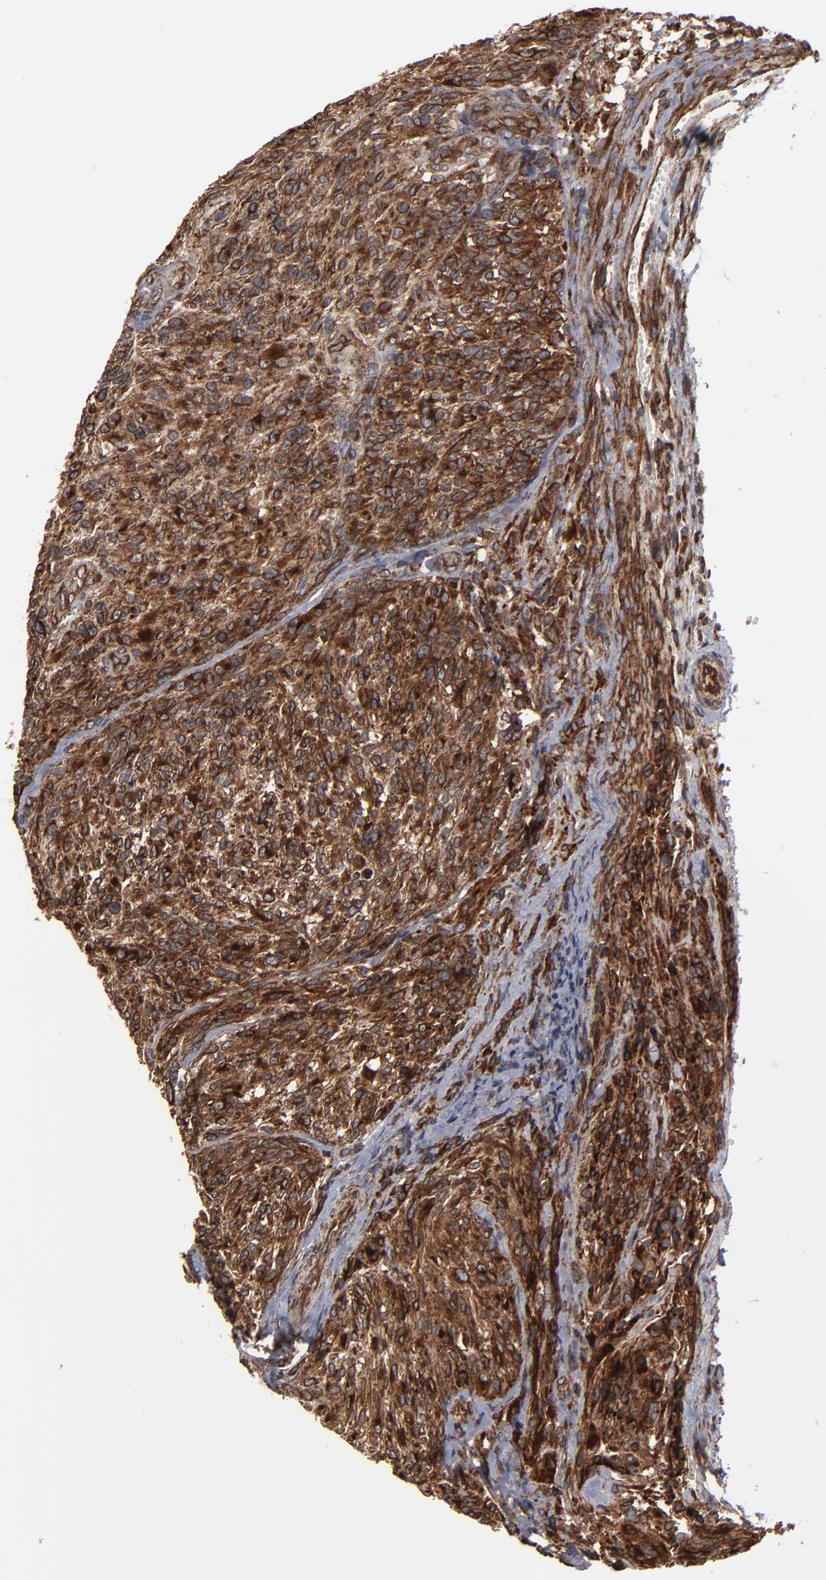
{"staining": {"intensity": "strong", "quantity": ">75%", "location": "cytoplasmic/membranous"}, "tissue": "glioma", "cell_type": "Tumor cells", "image_type": "cancer", "snomed": [{"axis": "morphology", "description": "Normal tissue, NOS"}, {"axis": "morphology", "description": "Glioma, malignant, High grade"}, {"axis": "topography", "description": "Cerebral cortex"}], "caption": "This image shows immunohistochemistry (IHC) staining of human malignant glioma (high-grade), with high strong cytoplasmic/membranous staining in approximately >75% of tumor cells.", "gene": "CNIH1", "patient": {"sex": "male", "age": 56}}